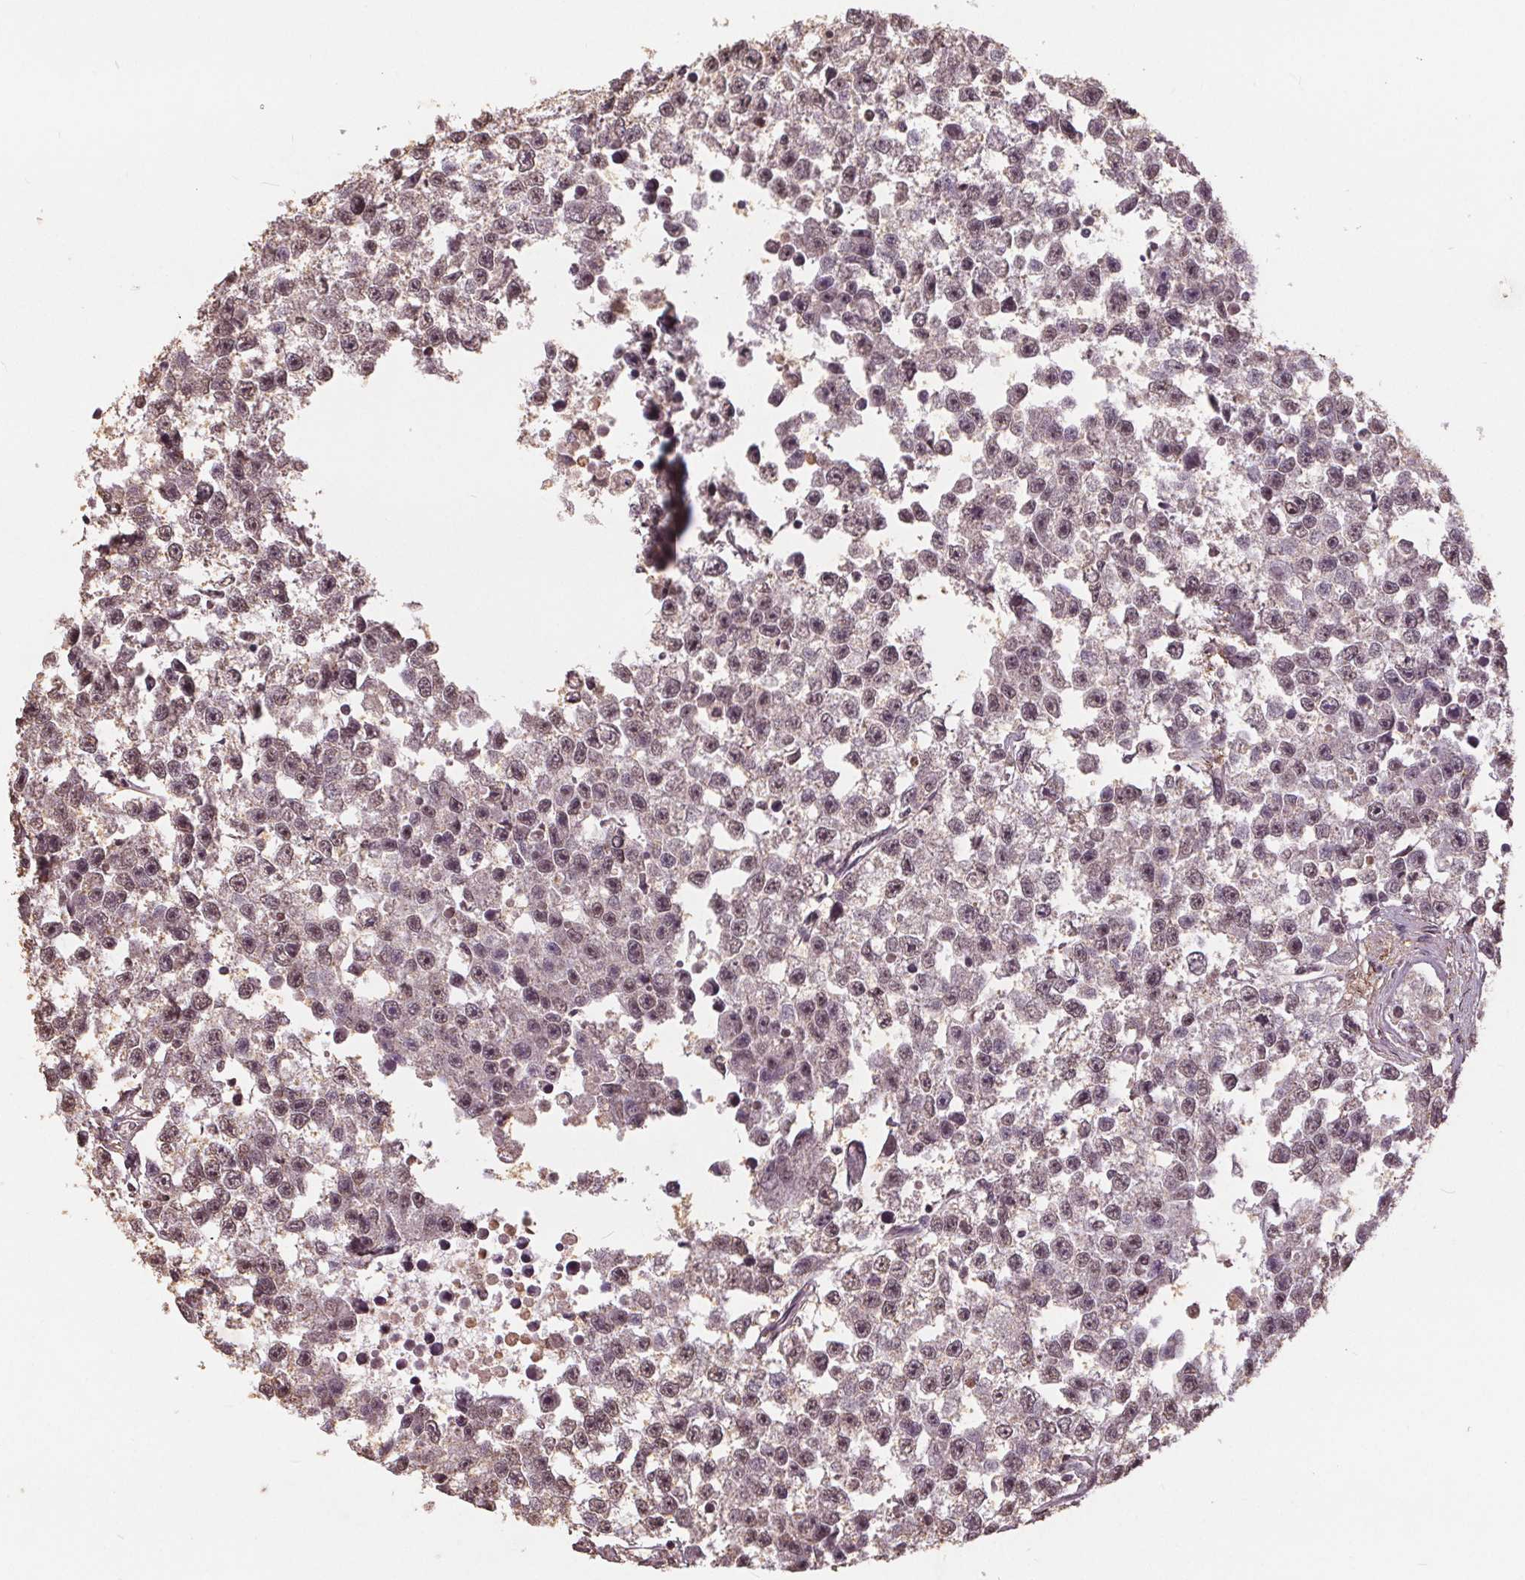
{"staining": {"intensity": "weak", "quantity": "<25%", "location": "nuclear"}, "tissue": "testis cancer", "cell_type": "Tumor cells", "image_type": "cancer", "snomed": [{"axis": "morphology", "description": "Seminoma, NOS"}, {"axis": "topography", "description": "Testis"}], "caption": "This is a photomicrograph of IHC staining of testis cancer, which shows no positivity in tumor cells.", "gene": "DSG3", "patient": {"sex": "male", "age": 26}}